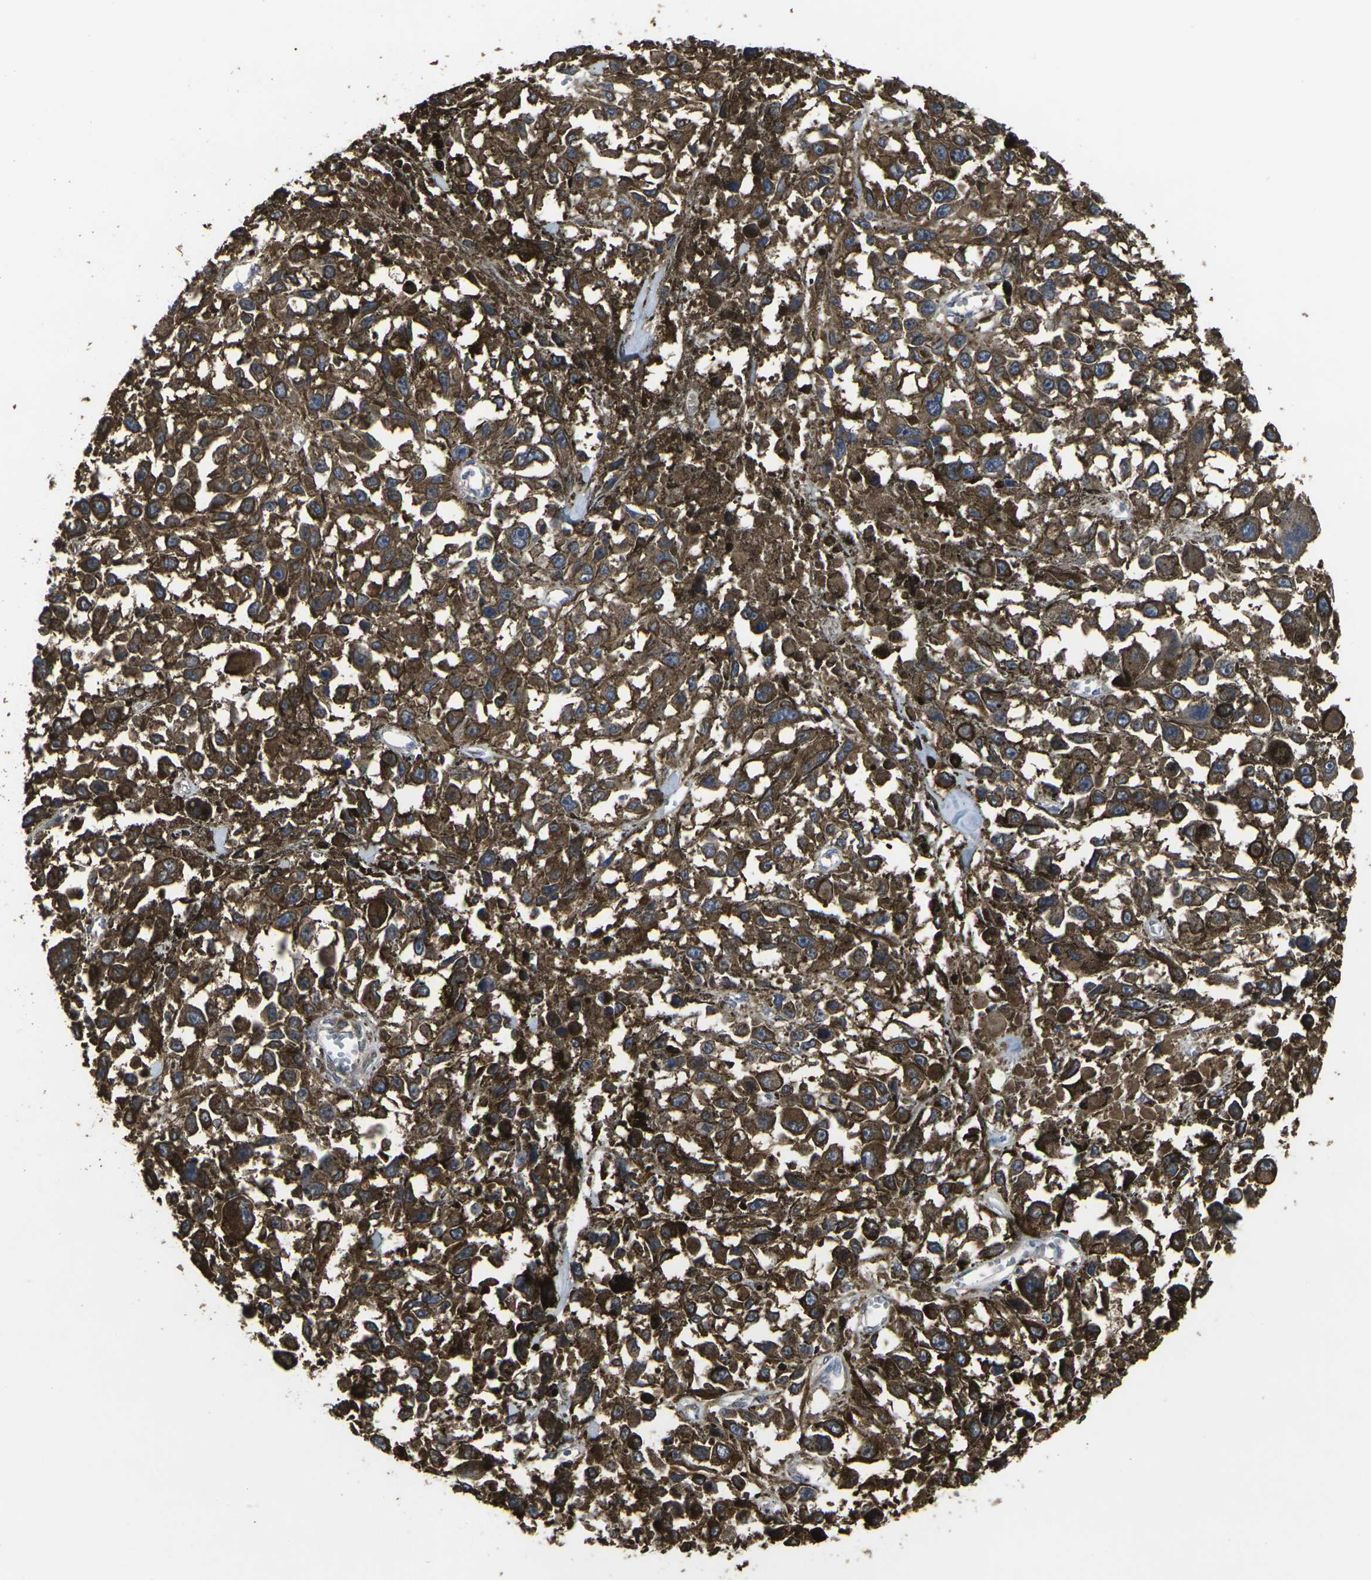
{"staining": {"intensity": "strong", "quantity": ">75%", "location": "cytoplasmic/membranous"}, "tissue": "melanoma", "cell_type": "Tumor cells", "image_type": "cancer", "snomed": [{"axis": "morphology", "description": "Malignant melanoma, Metastatic site"}, {"axis": "topography", "description": "Lymph node"}], "caption": "Human malignant melanoma (metastatic site) stained with a protein marker demonstrates strong staining in tumor cells.", "gene": "PRKACB", "patient": {"sex": "male", "age": 59}}